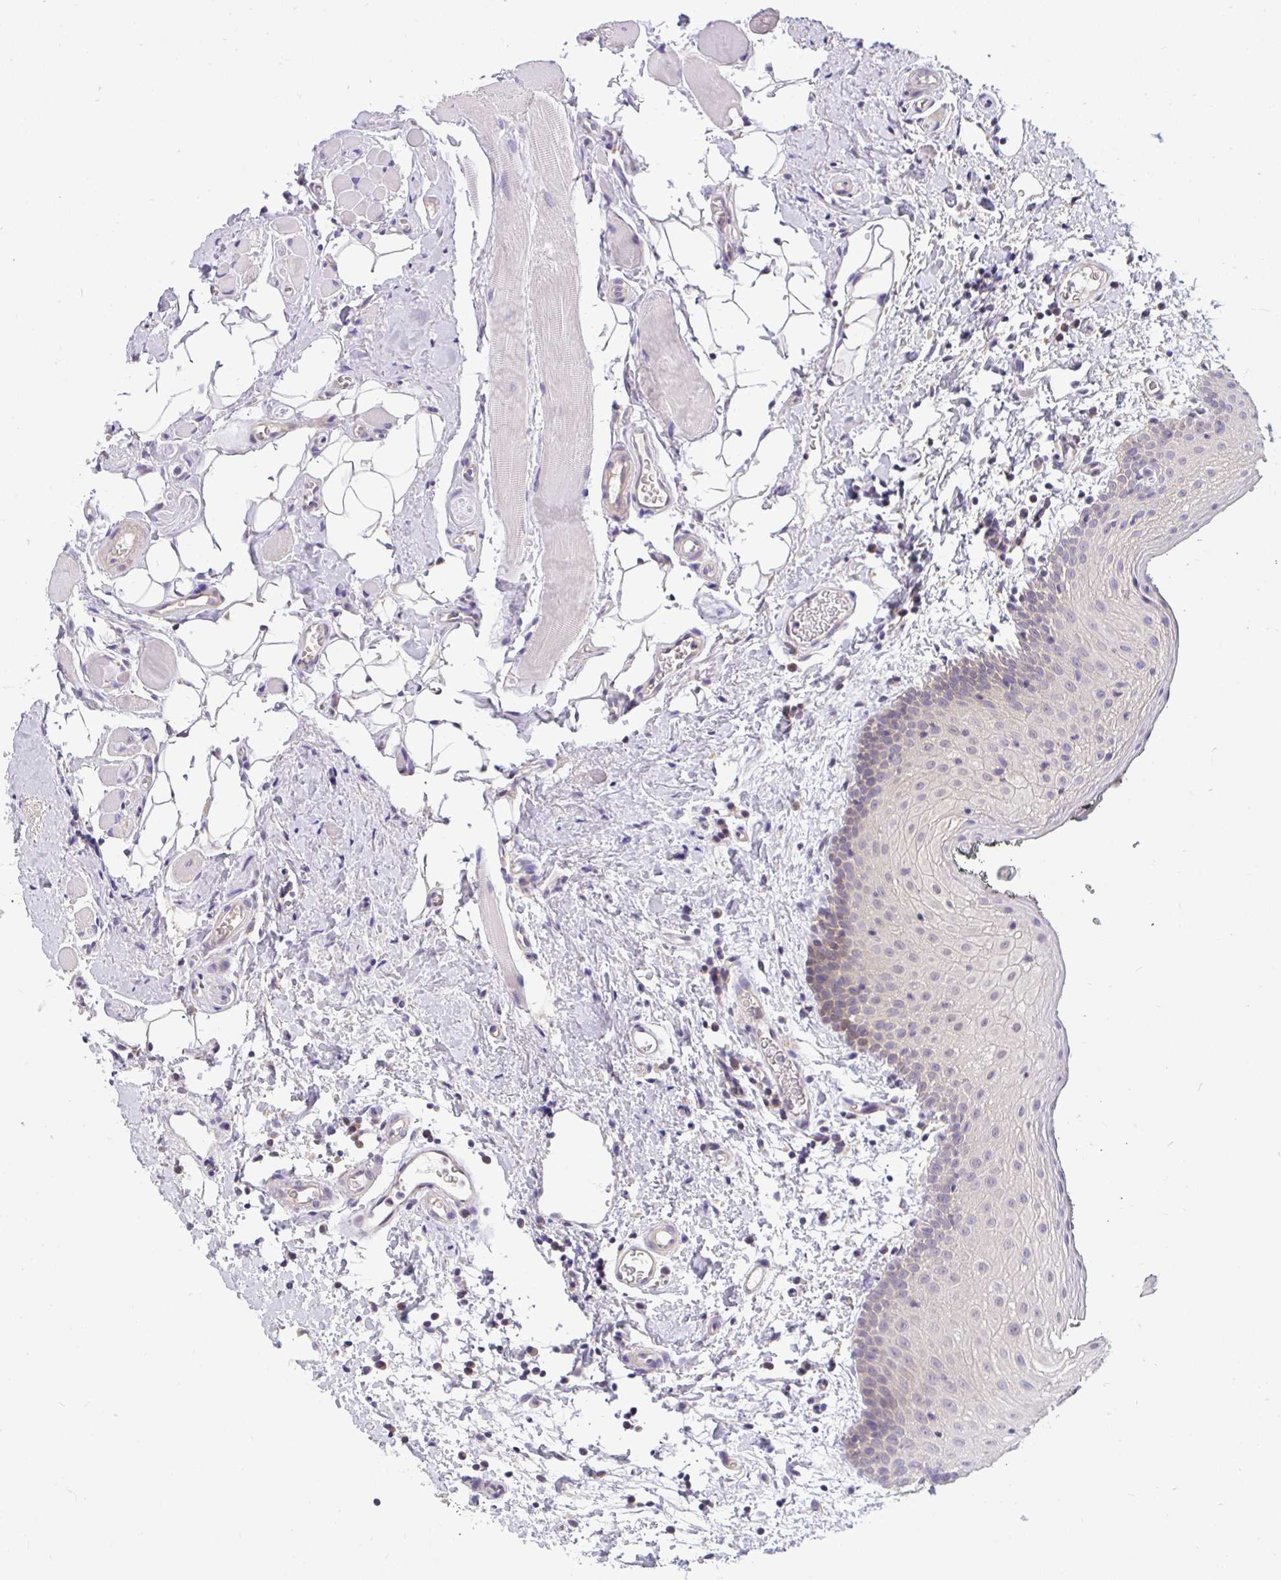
{"staining": {"intensity": "moderate", "quantity": "<25%", "location": "cytoplasmic/membranous,nuclear"}, "tissue": "oral mucosa", "cell_type": "Squamous epithelial cells", "image_type": "normal", "snomed": [{"axis": "morphology", "description": "Normal tissue, NOS"}, {"axis": "morphology", "description": "Squamous cell carcinoma, NOS"}, {"axis": "topography", "description": "Oral tissue"}, {"axis": "topography", "description": "Head-Neck"}], "caption": "Immunohistochemical staining of unremarkable human oral mucosa exhibits <25% levels of moderate cytoplasmic/membranous,nuclear protein expression in approximately <25% of squamous epithelial cells. The staining is performed using DAB brown chromogen to label protein expression. The nuclei are counter-stained blue using hematoxylin.", "gene": "C19orf54", "patient": {"sex": "male", "age": 58}}